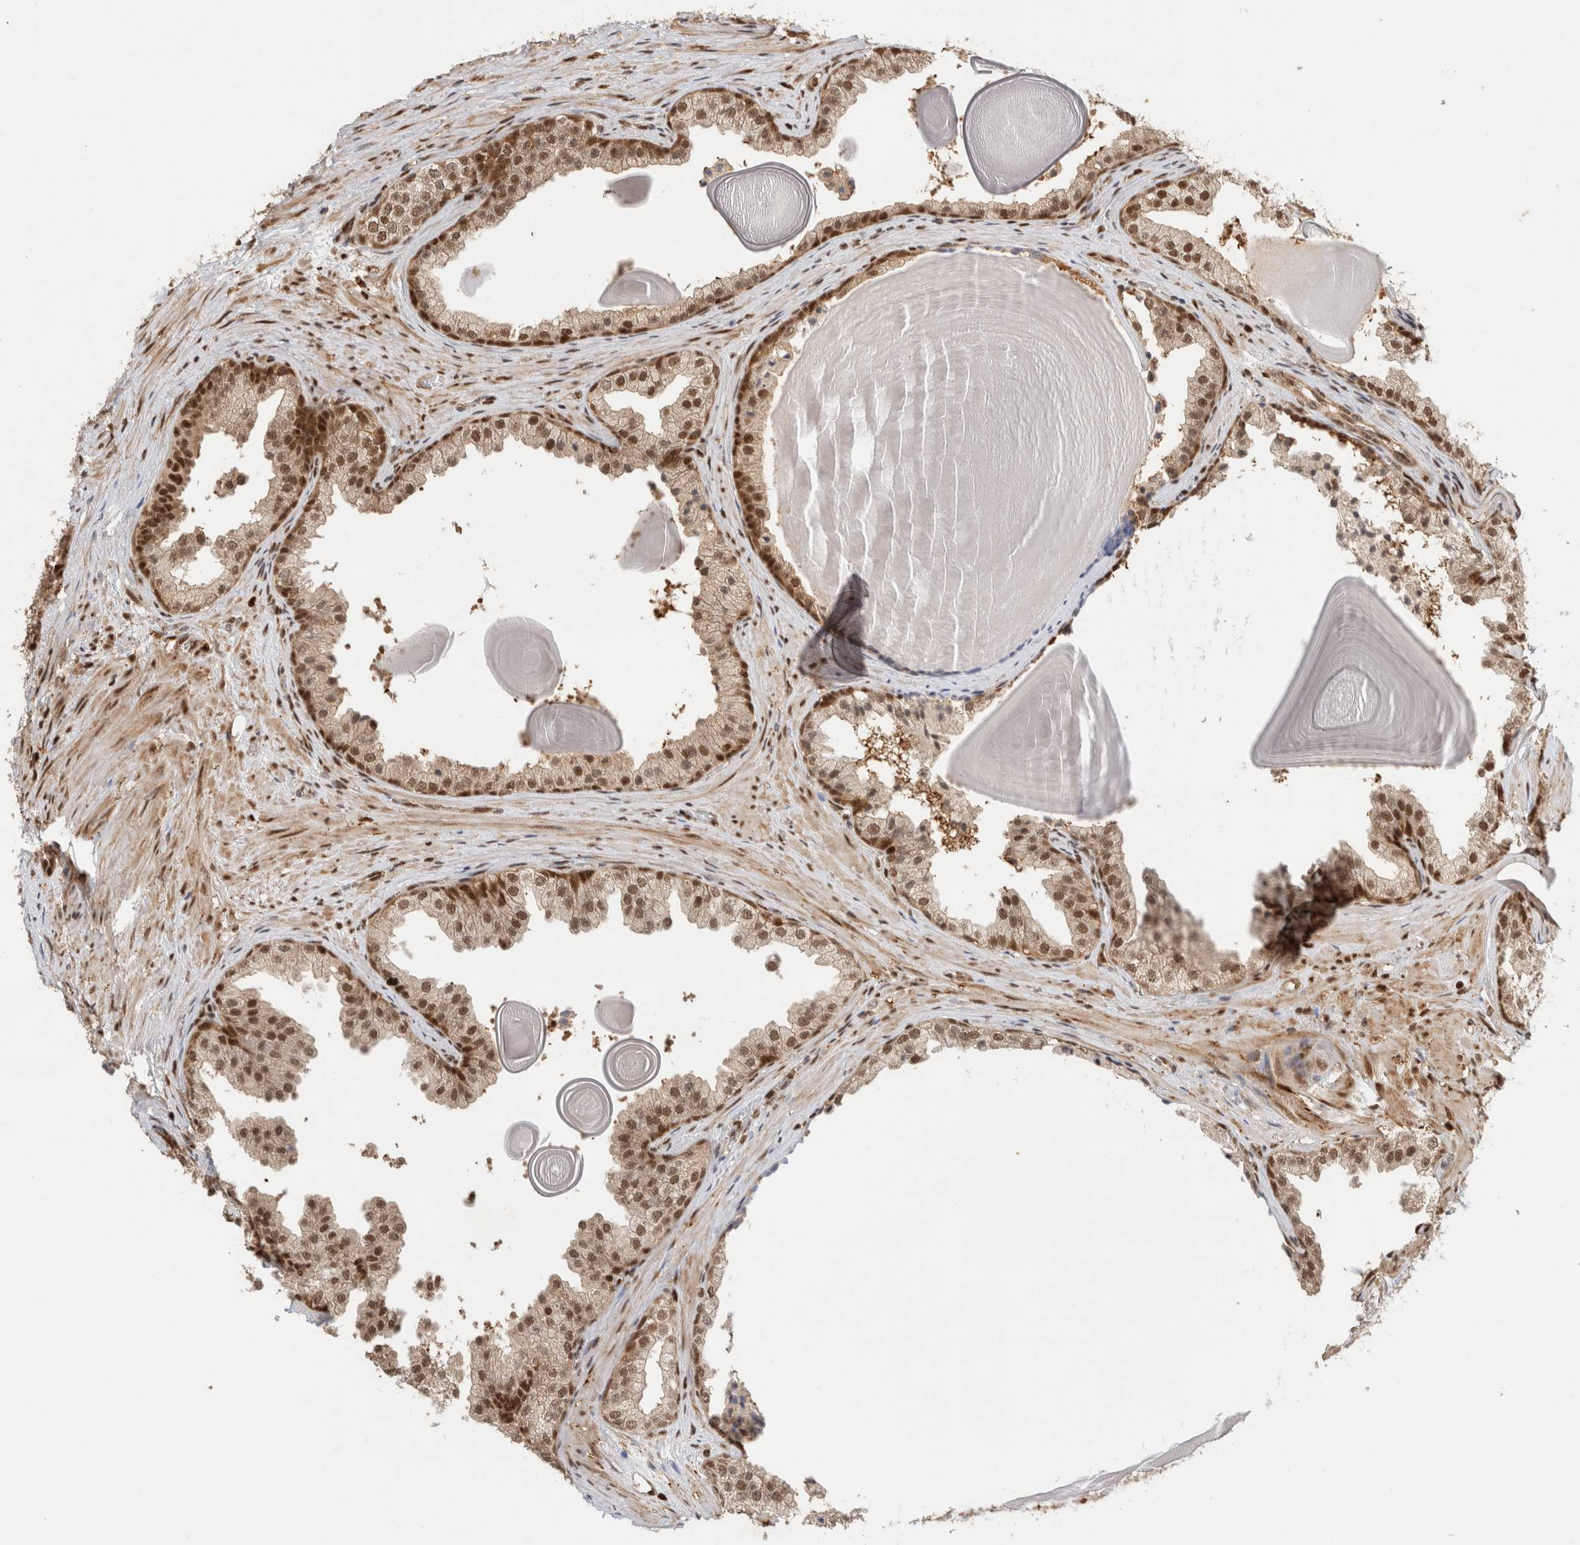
{"staining": {"intensity": "moderate", "quantity": ">75%", "location": "cytoplasmic/membranous,nuclear"}, "tissue": "prostate", "cell_type": "Glandular cells", "image_type": "normal", "snomed": [{"axis": "morphology", "description": "Normal tissue, NOS"}, {"axis": "topography", "description": "Prostate"}], "caption": "Immunohistochemistry (DAB (3,3'-diaminobenzidine)) staining of benign prostate displays moderate cytoplasmic/membranous,nuclear protein expression in about >75% of glandular cells.", "gene": "SNRNP40", "patient": {"sex": "male", "age": 48}}